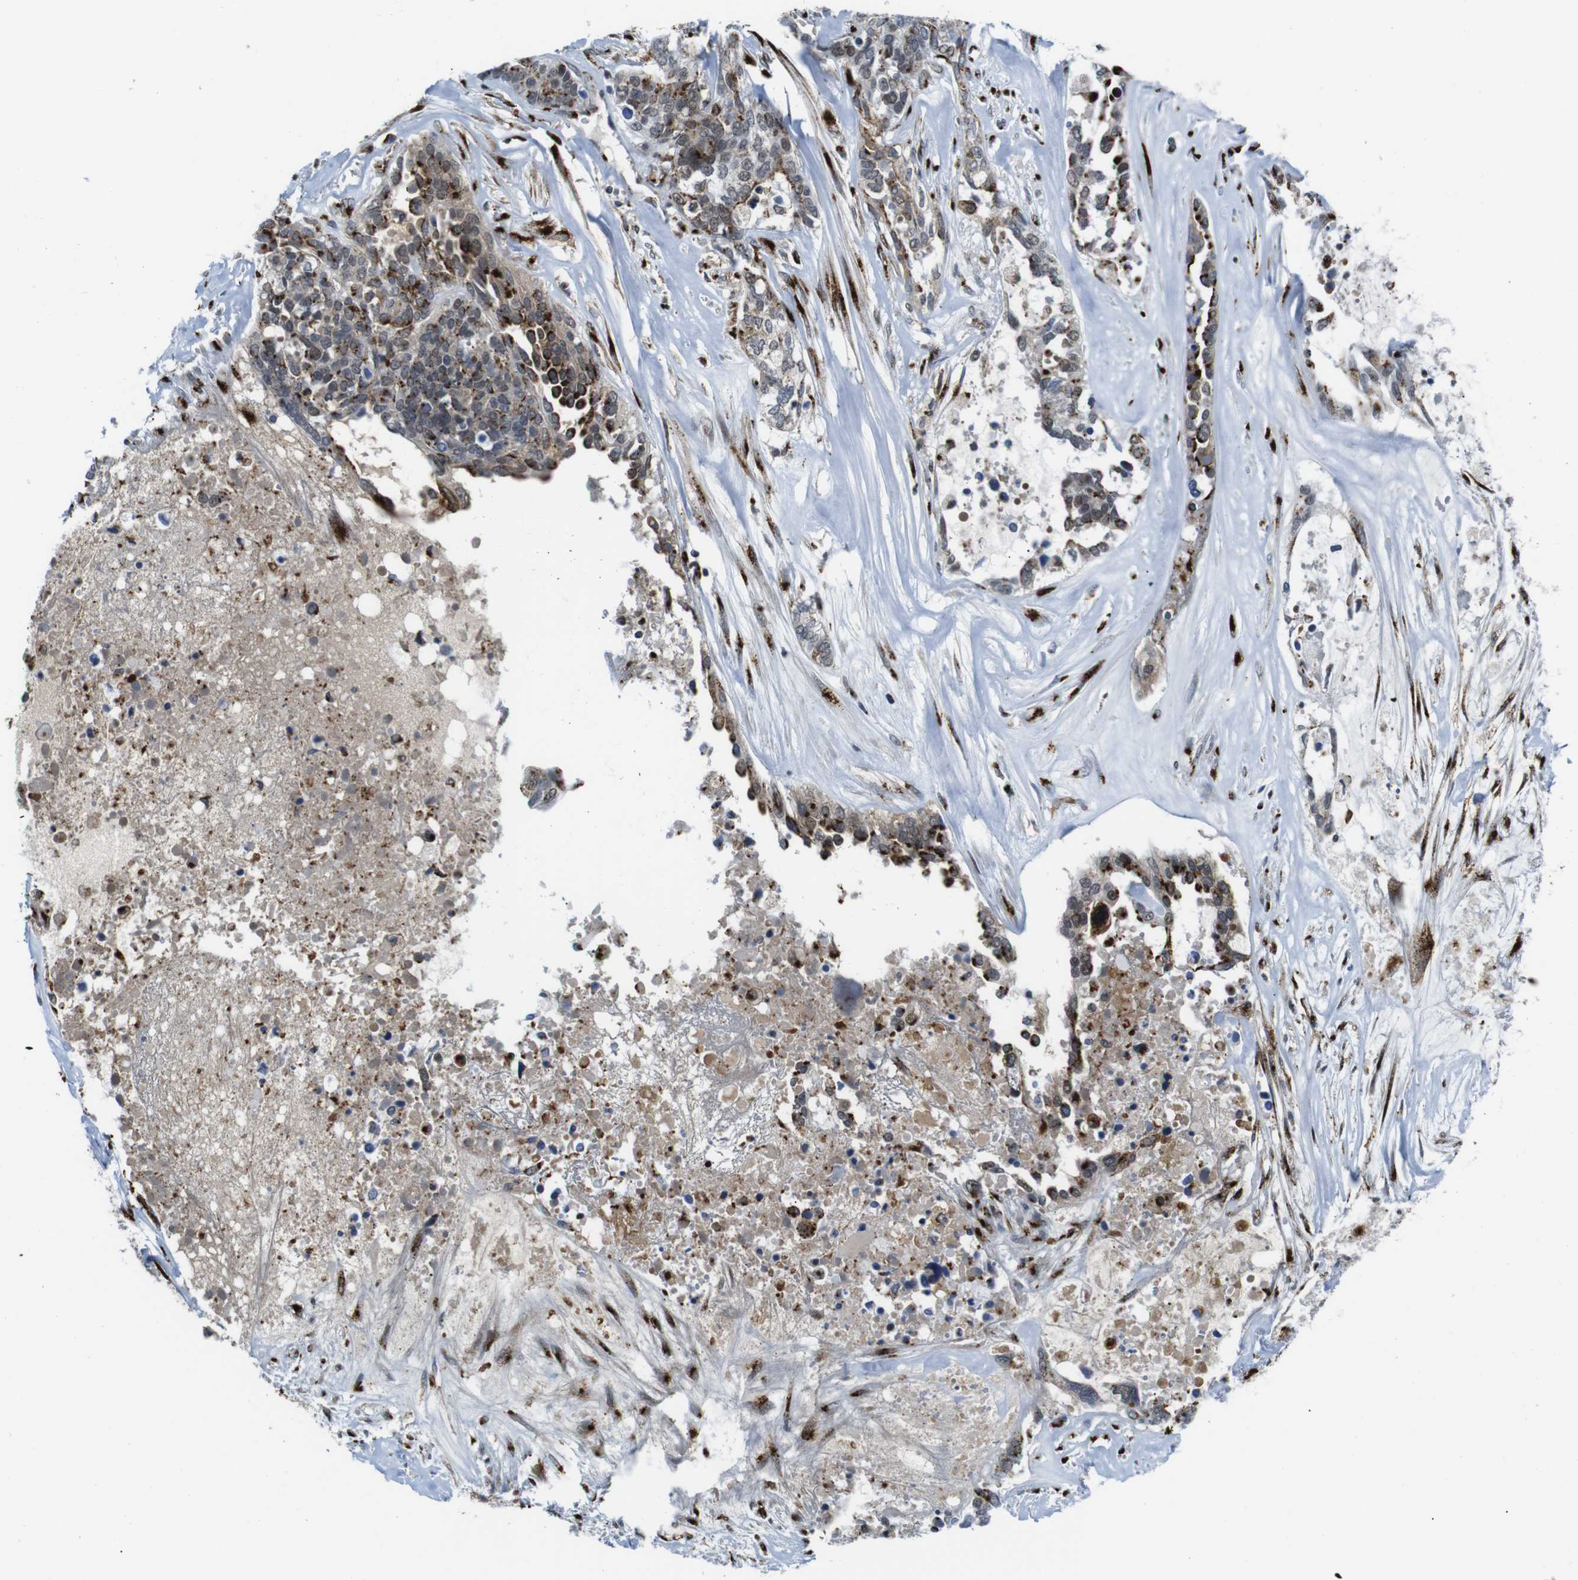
{"staining": {"intensity": "moderate", "quantity": ">75%", "location": "cytoplasmic/membranous"}, "tissue": "ovarian cancer", "cell_type": "Tumor cells", "image_type": "cancer", "snomed": [{"axis": "morphology", "description": "Cystadenocarcinoma, serous, NOS"}, {"axis": "topography", "description": "Ovary"}], "caption": "Human ovarian serous cystadenocarcinoma stained for a protein (brown) reveals moderate cytoplasmic/membranous positive expression in approximately >75% of tumor cells.", "gene": "TGOLN2", "patient": {"sex": "female", "age": 44}}